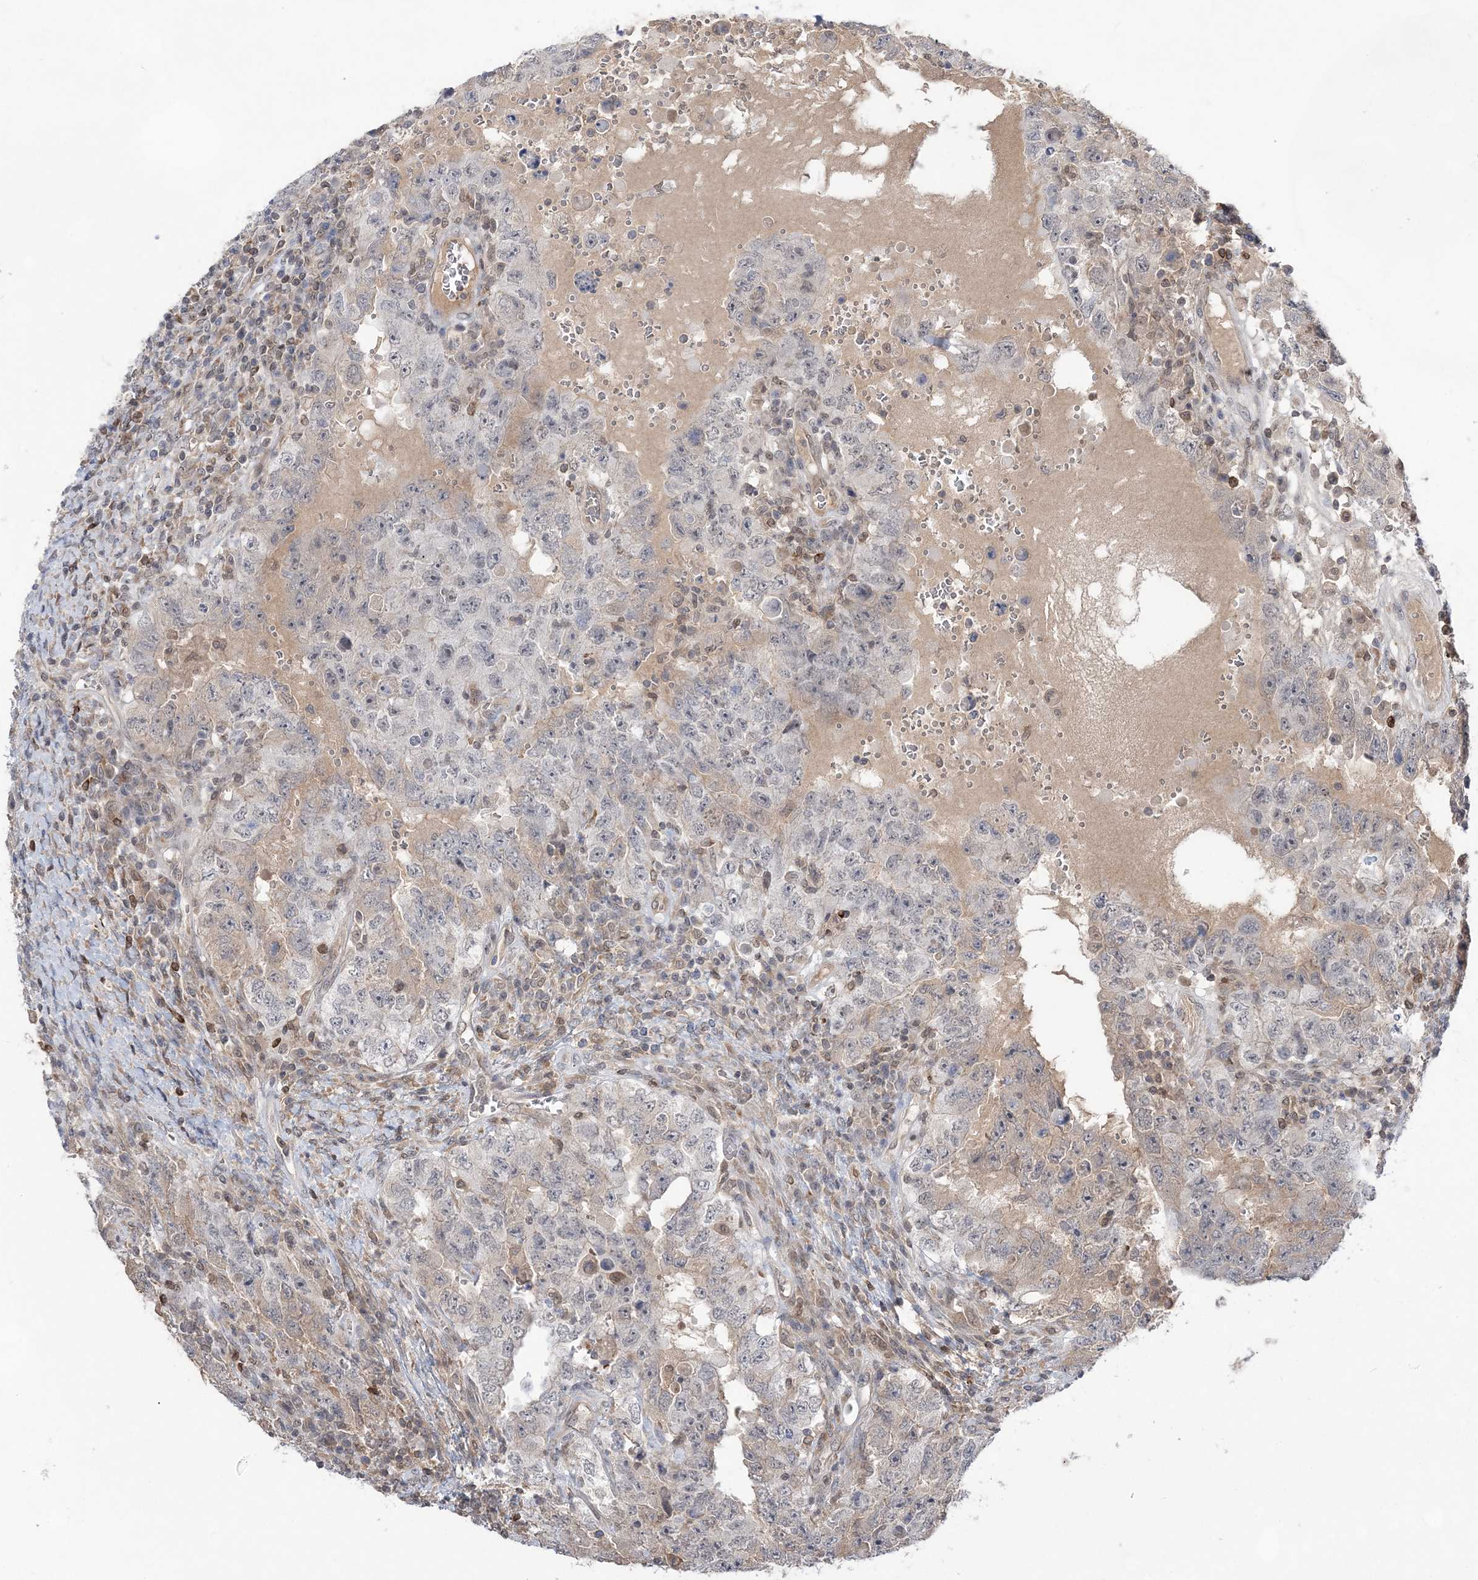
{"staining": {"intensity": "weak", "quantity": "<25%", "location": "nuclear"}, "tissue": "testis cancer", "cell_type": "Tumor cells", "image_type": "cancer", "snomed": [{"axis": "morphology", "description": "Carcinoma, Embryonal, NOS"}, {"axis": "topography", "description": "Testis"}], "caption": "Immunohistochemistry (IHC) photomicrograph of testis embryonal carcinoma stained for a protein (brown), which demonstrates no positivity in tumor cells.", "gene": "TMEM132B", "patient": {"sex": "male", "age": 26}}